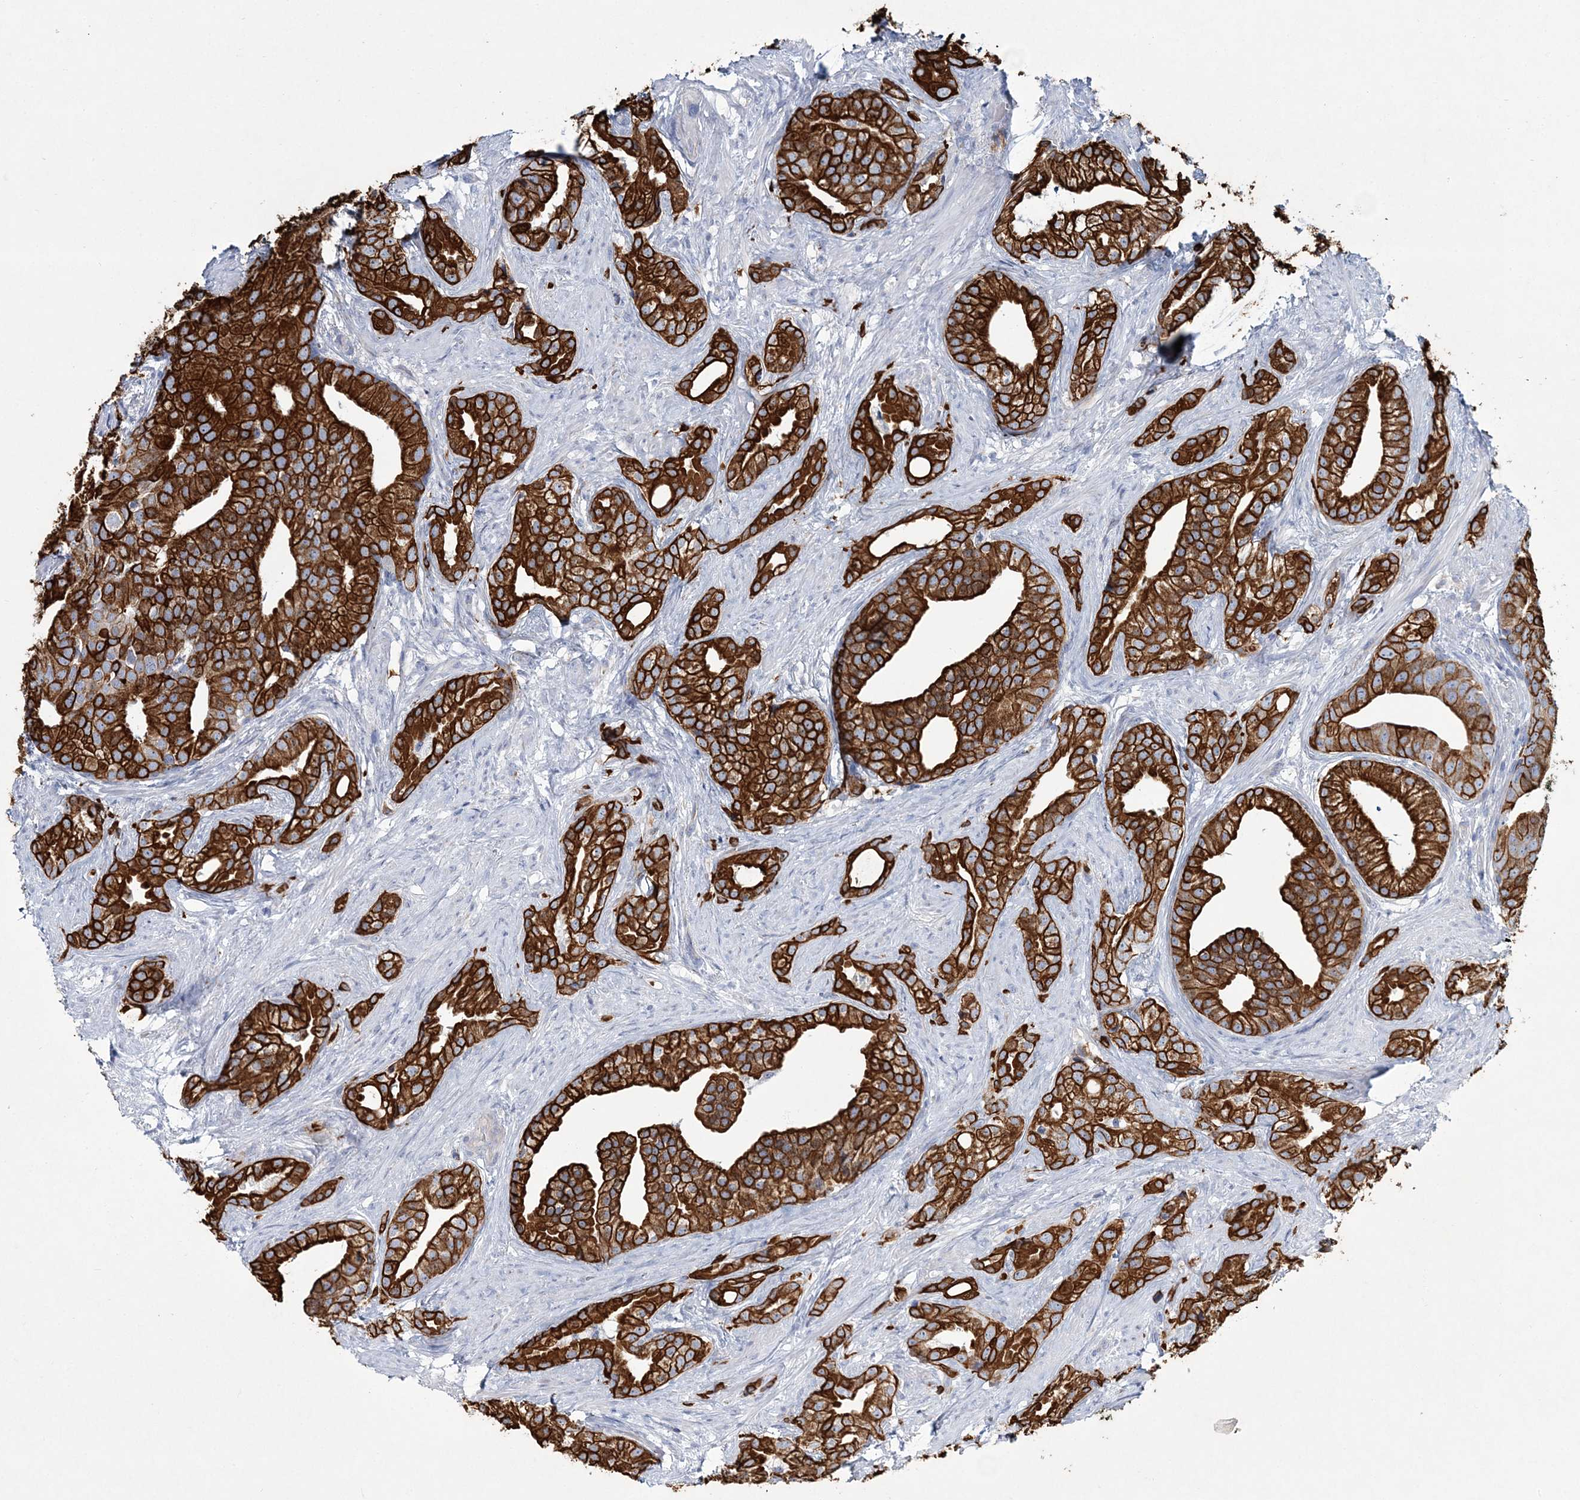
{"staining": {"intensity": "strong", "quantity": ">75%", "location": "cytoplasmic/membranous"}, "tissue": "prostate cancer", "cell_type": "Tumor cells", "image_type": "cancer", "snomed": [{"axis": "morphology", "description": "Adenocarcinoma, Low grade"}, {"axis": "topography", "description": "Prostate"}], "caption": "Low-grade adenocarcinoma (prostate) stained with a brown dye shows strong cytoplasmic/membranous positive staining in about >75% of tumor cells.", "gene": "ADGRL1", "patient": {"sex": "male", "age": 71}}